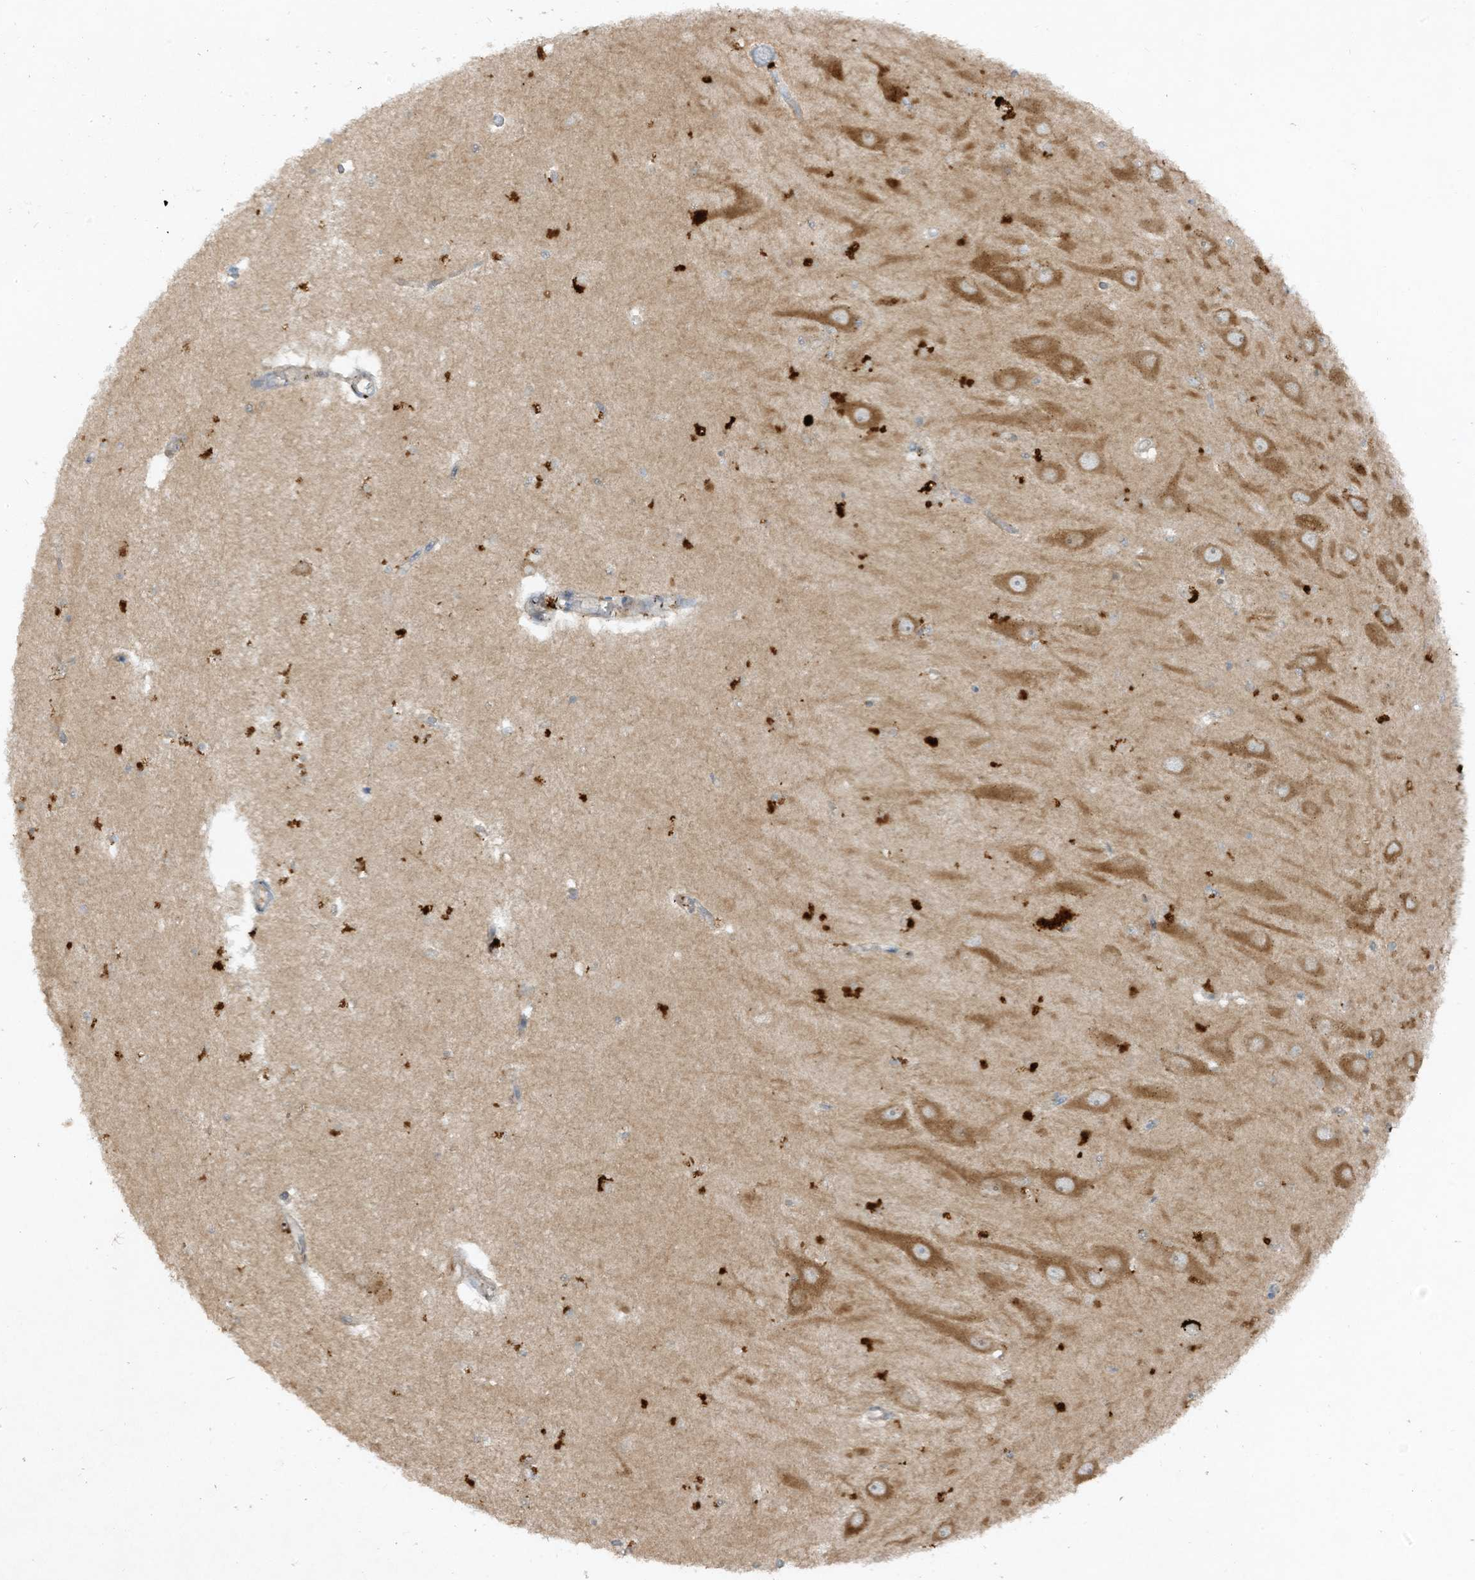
{"staining": {"intensity": "weak", "quantity": "<25%", "location": "cytoplasmic/membranous"}, "tissue": "hippocampus", "cell_type": "Glial cells", "image_type": "normal", "snomed": [{"axis": "morphology", "description": "Normal tissue, NOS"}, {"axis": "topography", "description": "Hippocampus"}], "caption": "Glial cells are negative for protein expression in normal human hippocampus. (DAB (3,3'-diaminobenzidine) immunohistochemistry with hematoxylin counter stain).", "gene": "LDAH", "patient": {"sex": "male", "age": 45}}